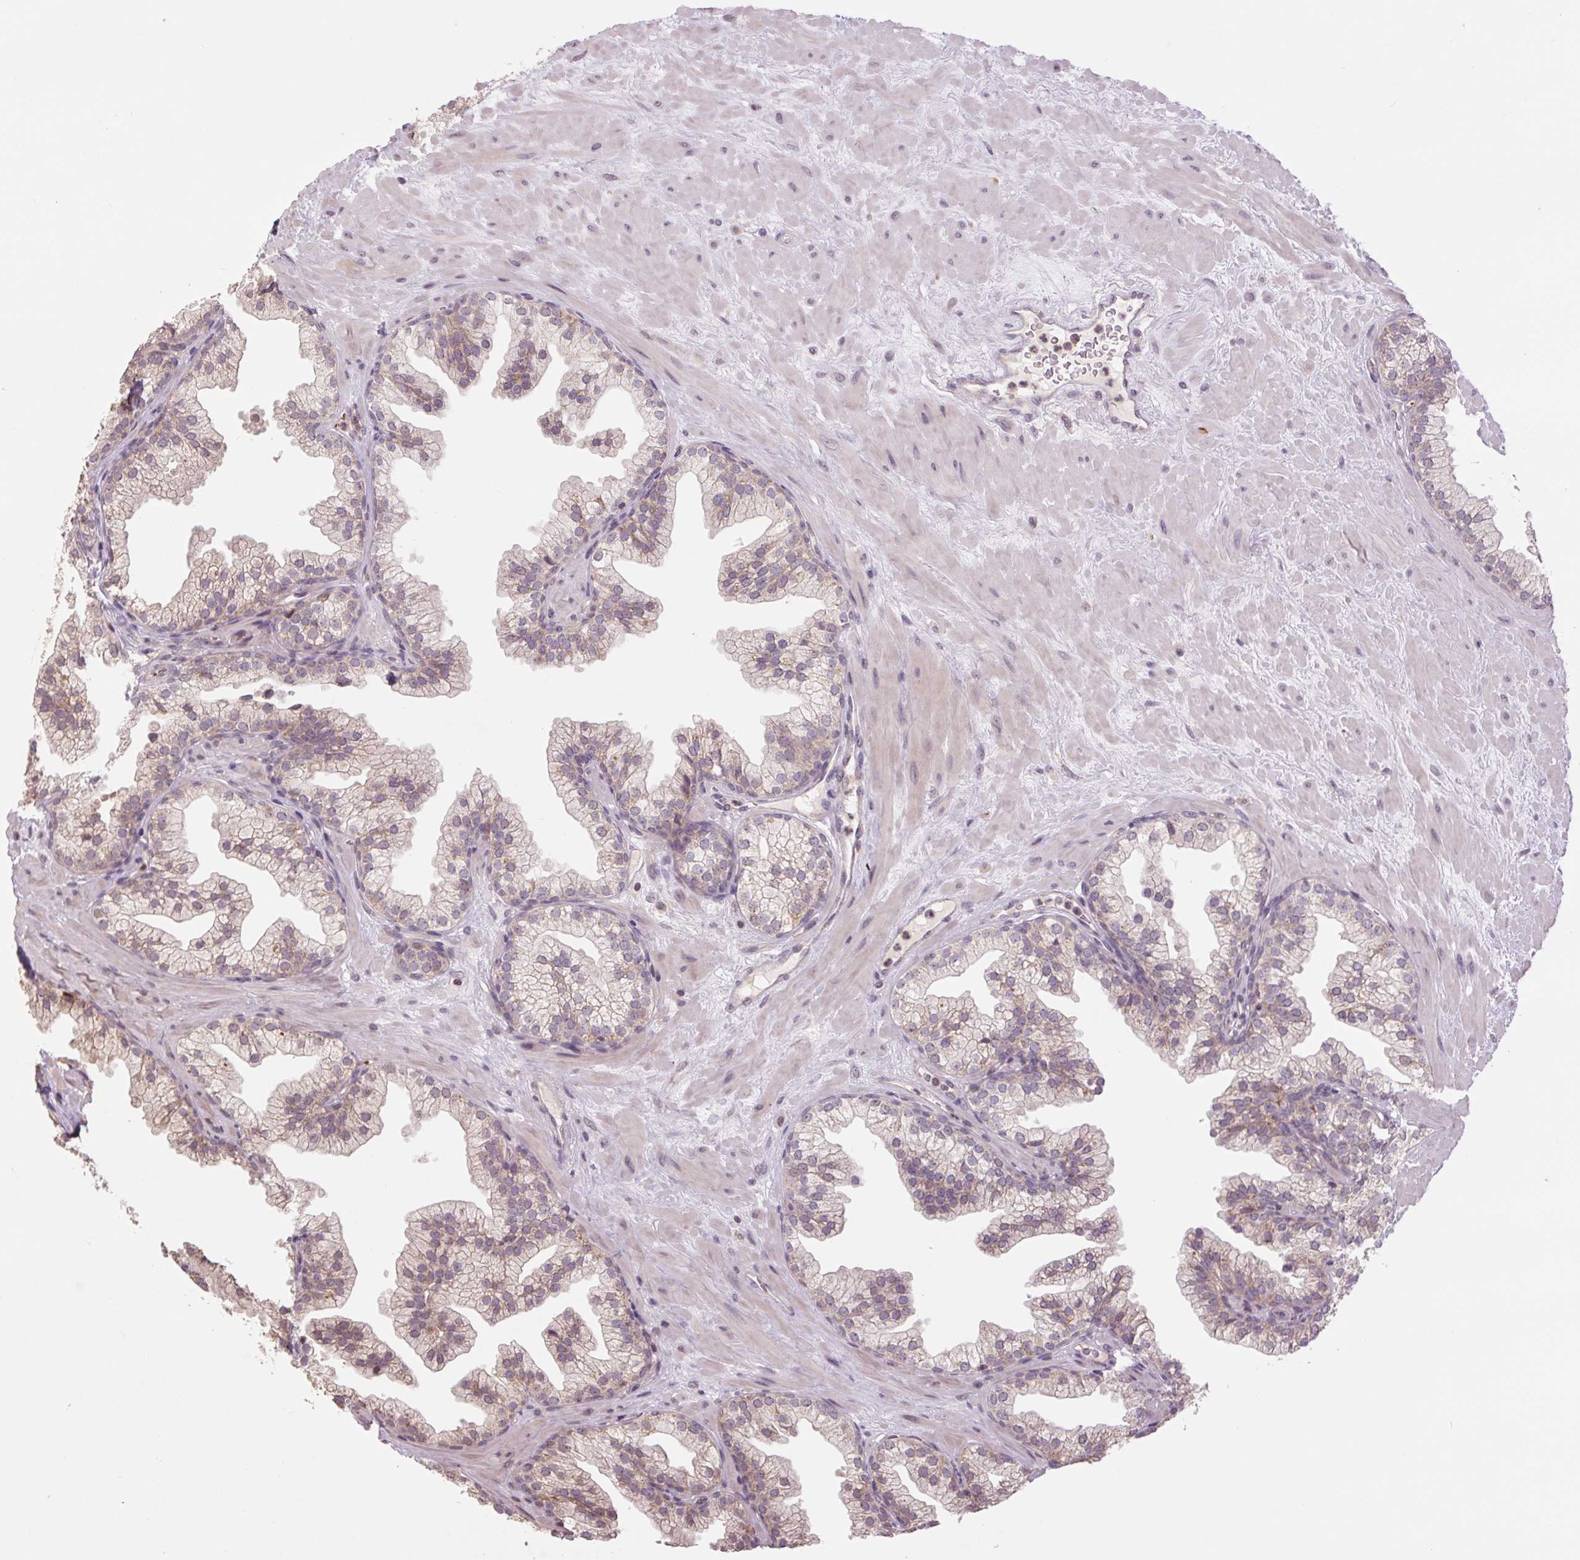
{"staining": {"intensity": "weak", "quantity": "25%-75%", "location": "cytoplasmic/membranous"}, "tissue": "prostate", "cell_type": "Glandular cells", "image_type": "normal", "snomed": [{"axis": "morphology", "description": "Normal tissue, NOS"}, {"axis": "topography", "description": "Prostate"}, {"axis": "topography", "description": "Peripheral nerve tissue"}], "caption": "A photomicrograph showing weak cytoplasmic/membranous positivity in about 25%-75% of glandular cells in normal prostate, as visualized by brown immunohistochemical staining.", "gene": "TMEM160", "patient": {"sex": "male", "age": 61}}